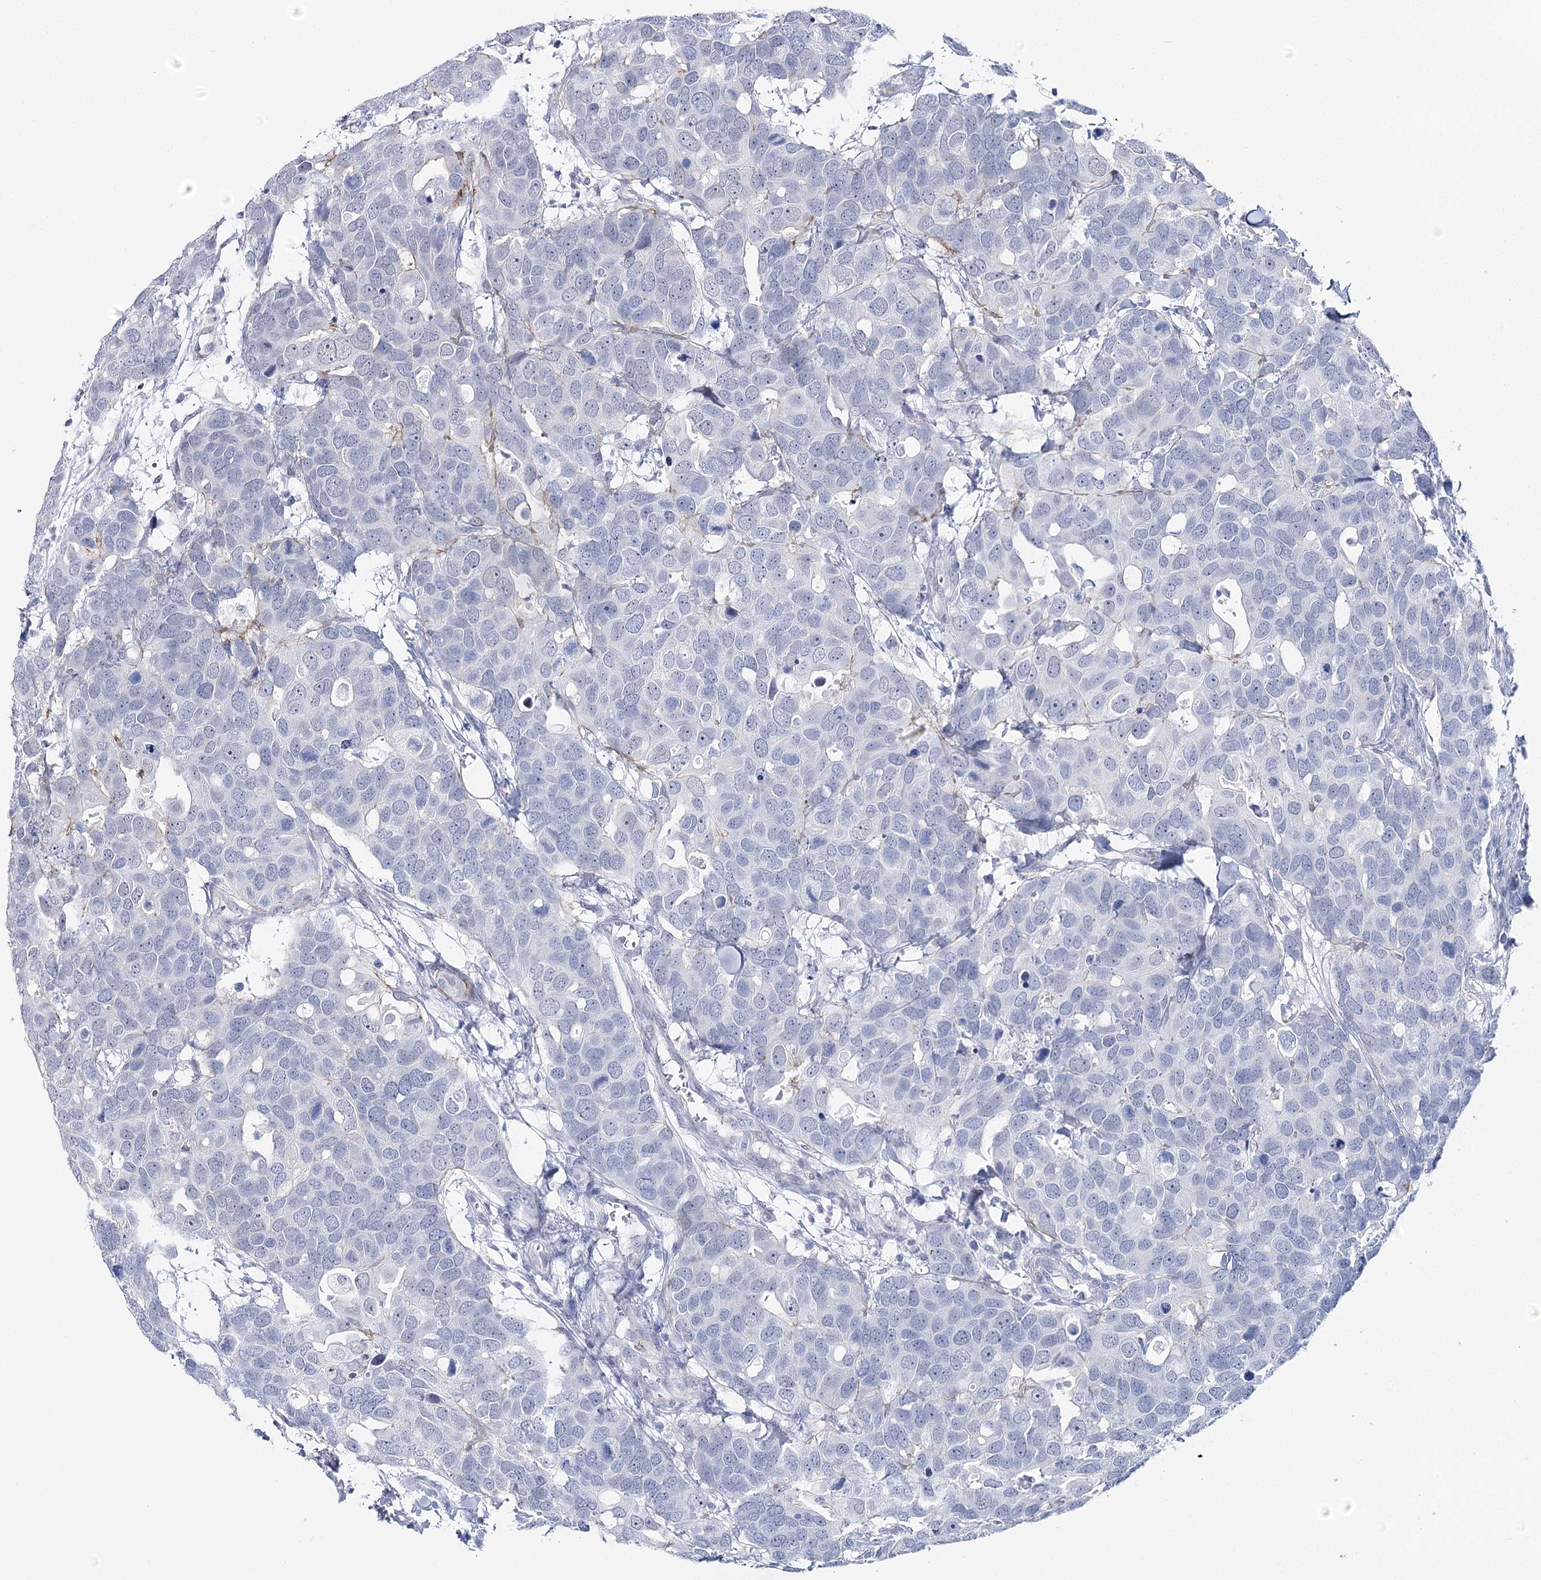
{"staining": {"intensity": "negative", "quantity": "none", "location": "none"}, "tissue": "breast cancer", "cell_type": "Tumor cells", "image_type": "cancer", "snomed": [{"axis": "morphology", "description": "Duct carcinoma"}, {"axis": "topography", "description": "Breast"}], "caption": "IHC photomicrograph of human invasive ductal carcinoma (breast) stained for a protein (brown), which reveals no positivity in tumor cells.", "gene": "AGXT2", "patient": {"sex": "female", "age": 83}}